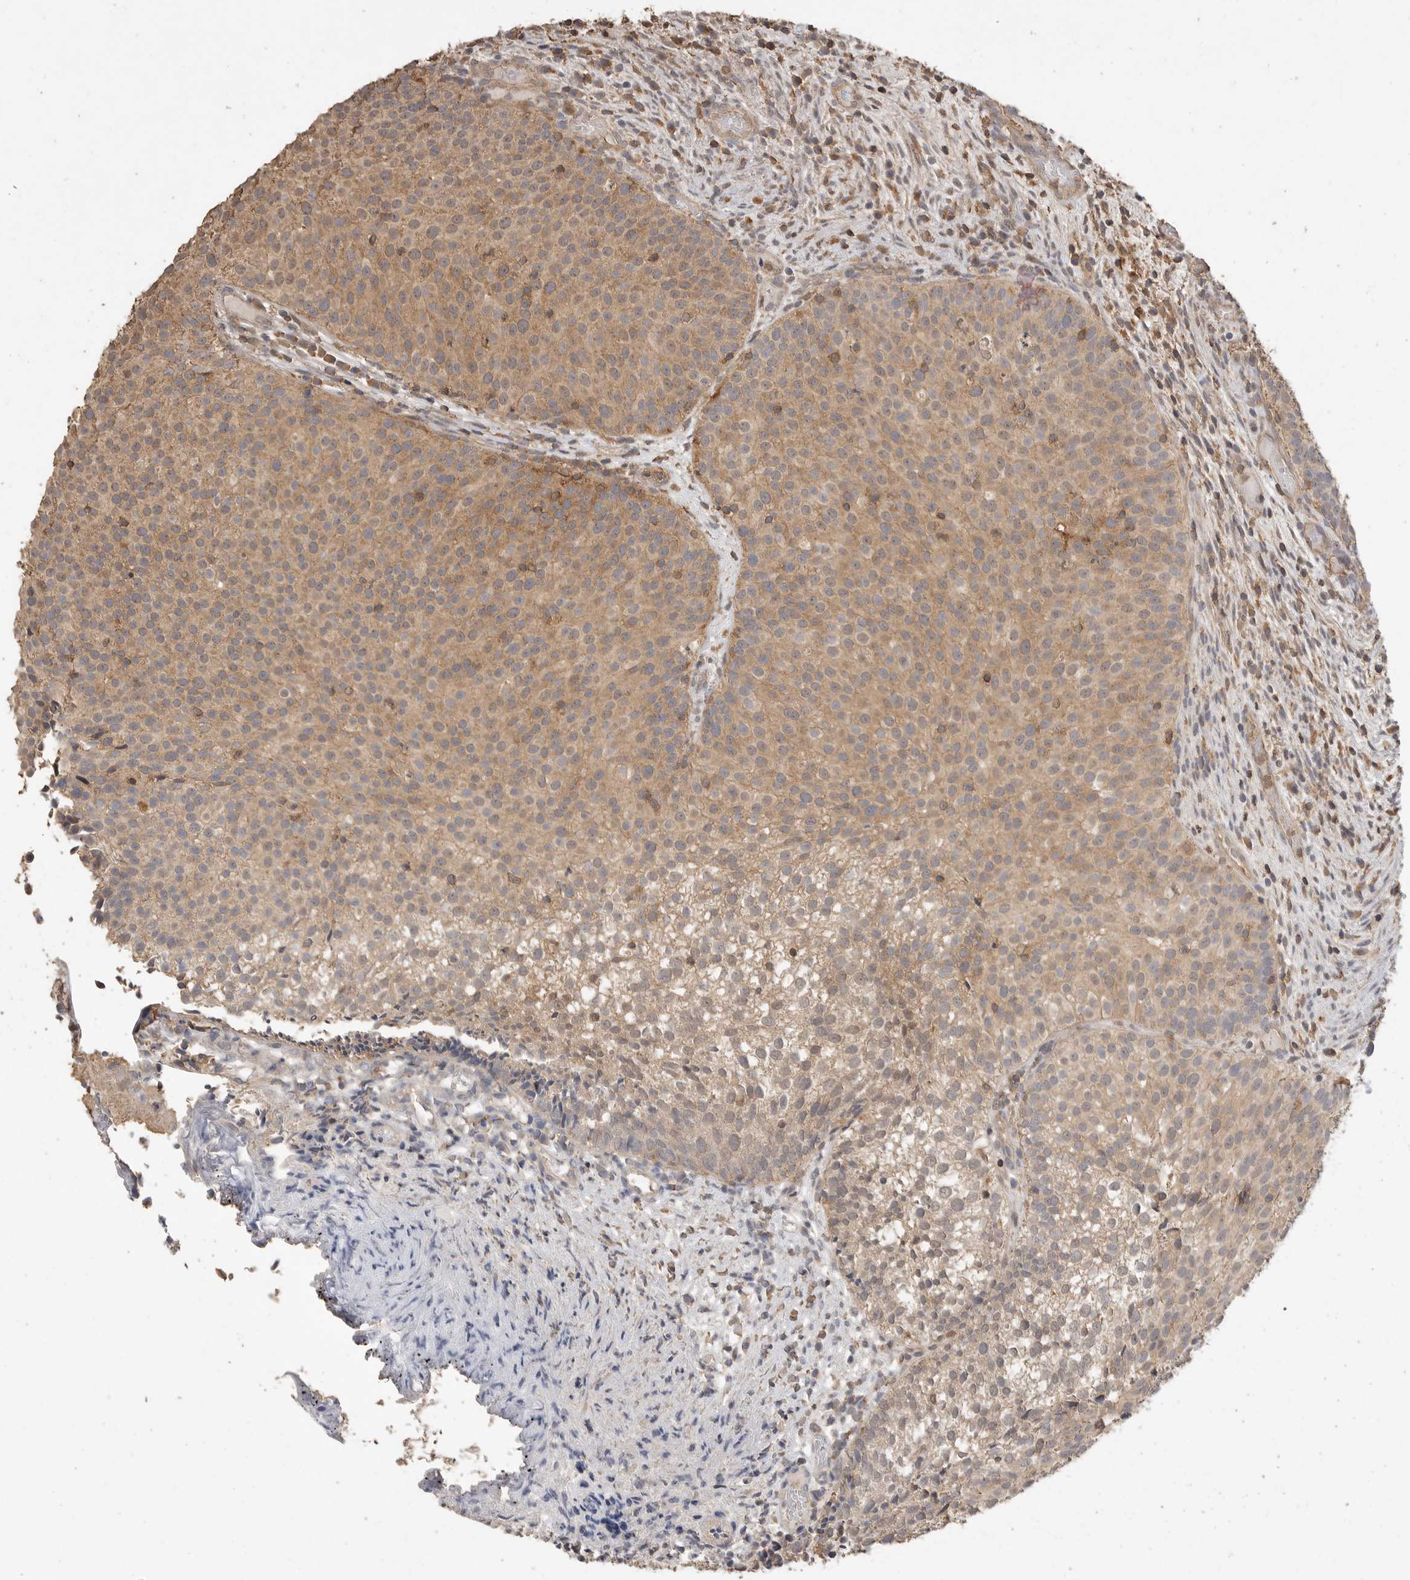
{"staining": {"intensity": "moderate", "quantity": ">75%", "location": "cytoplasmic/membranous"}, "tissue": "urothelial cancer", "cell_type": "Tumor cells", "image_type": "cancer", "snomed": [{"axis": "morphology", "description": "Urothelial carcinoma, Low grade"}, {"axis": "topography", "description": "Urinary bladder"}], "caption": "Urothelial carcinoma (low-grade) was stained to show a protein in brown. There is medium levels of moderate cytoplasmic/membranous expression in about >75% of tumor cells.", "gene": "MAP2K1", "patient": {"sex": "male", "age": 86}}